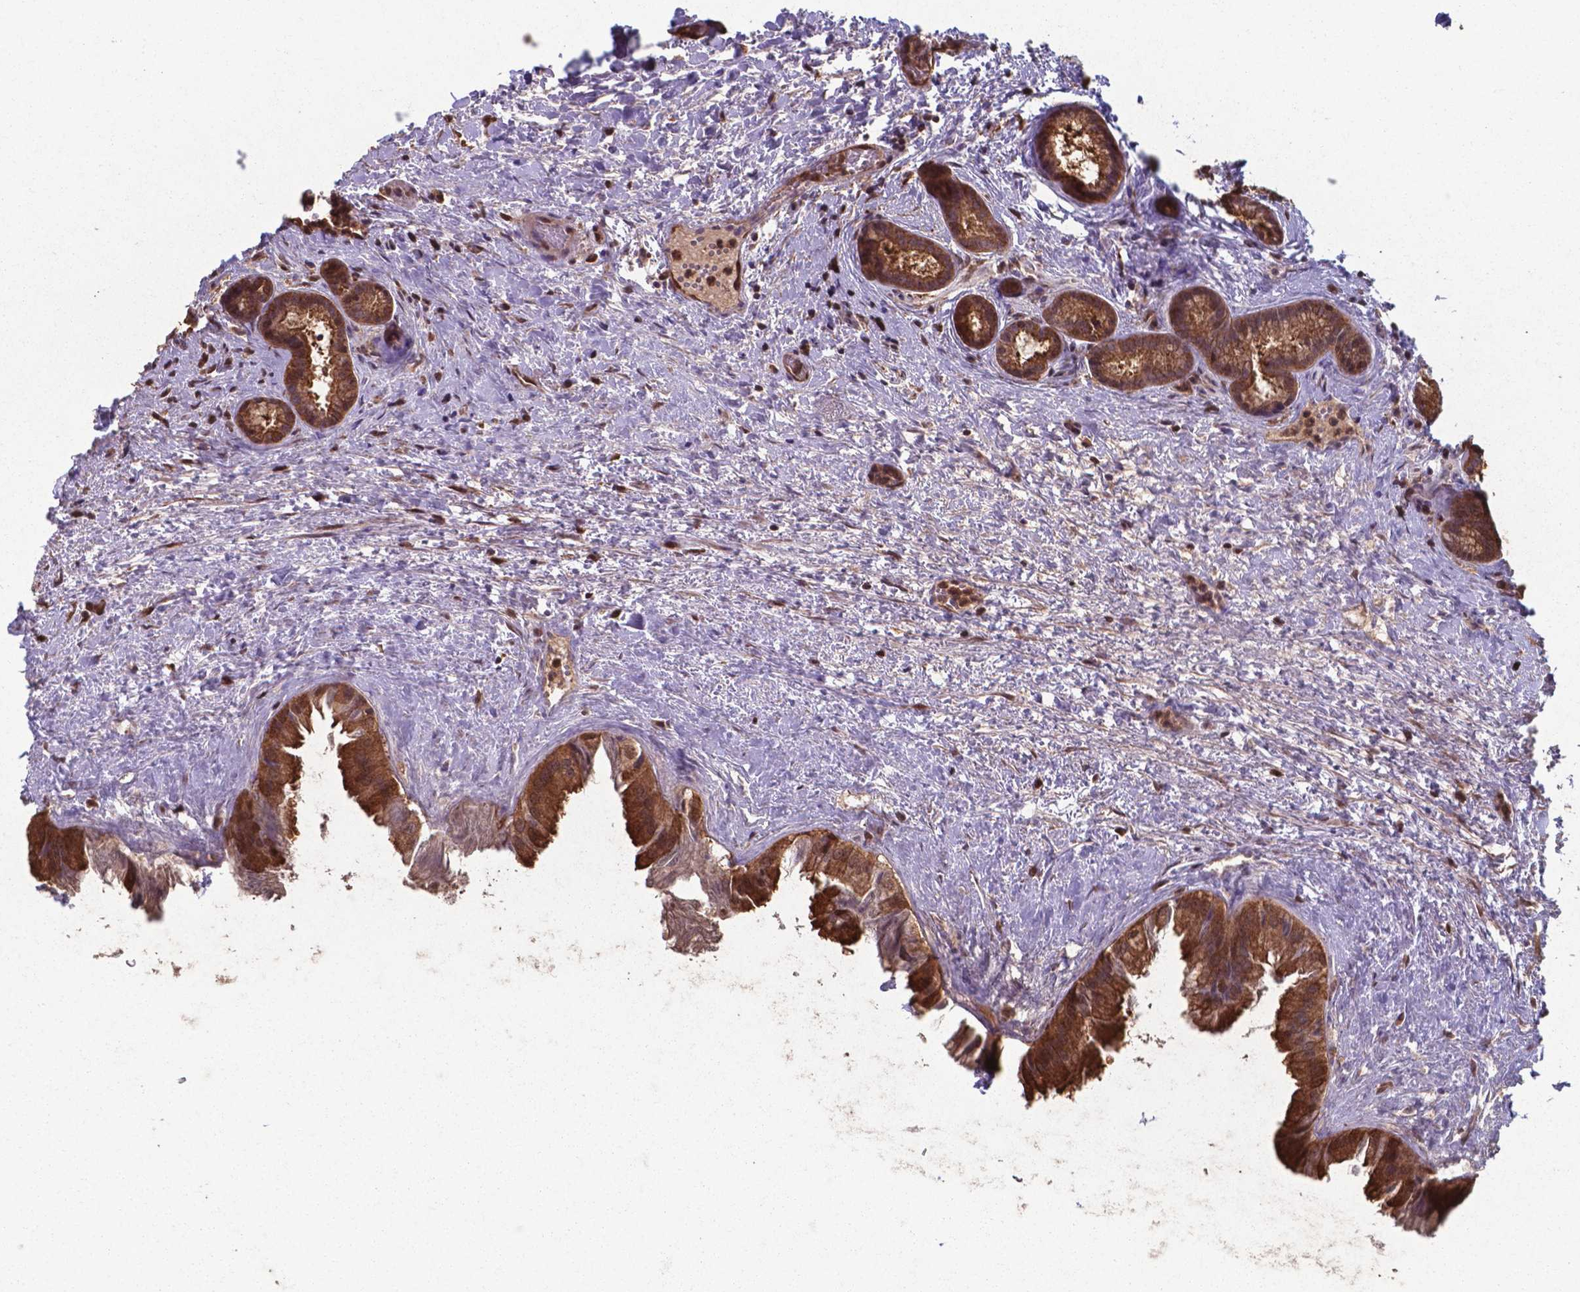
{"staining": {"intensity": "moderate", "quantity": ">75%", "location": "cytoplasmic/membranous,nuclear"}, "tissue": "gallbladder", "cell_type": "Glandular cells", "image_type": "normal", "snomed": [{"axis": "morphology", "description": "Normal tissue, NOS"}, {"axis": "topography", "description": "Gallbladder"}], "caption": "Immunohistochemical staining of unremarkable human gallbladder demonstrates medium levels of moderate cytoplasmic/membranous,nuclear positivity in about >75% of glandular cells.", "gene": "CHP2", "patient": {"sex": "male", "age": 70}}